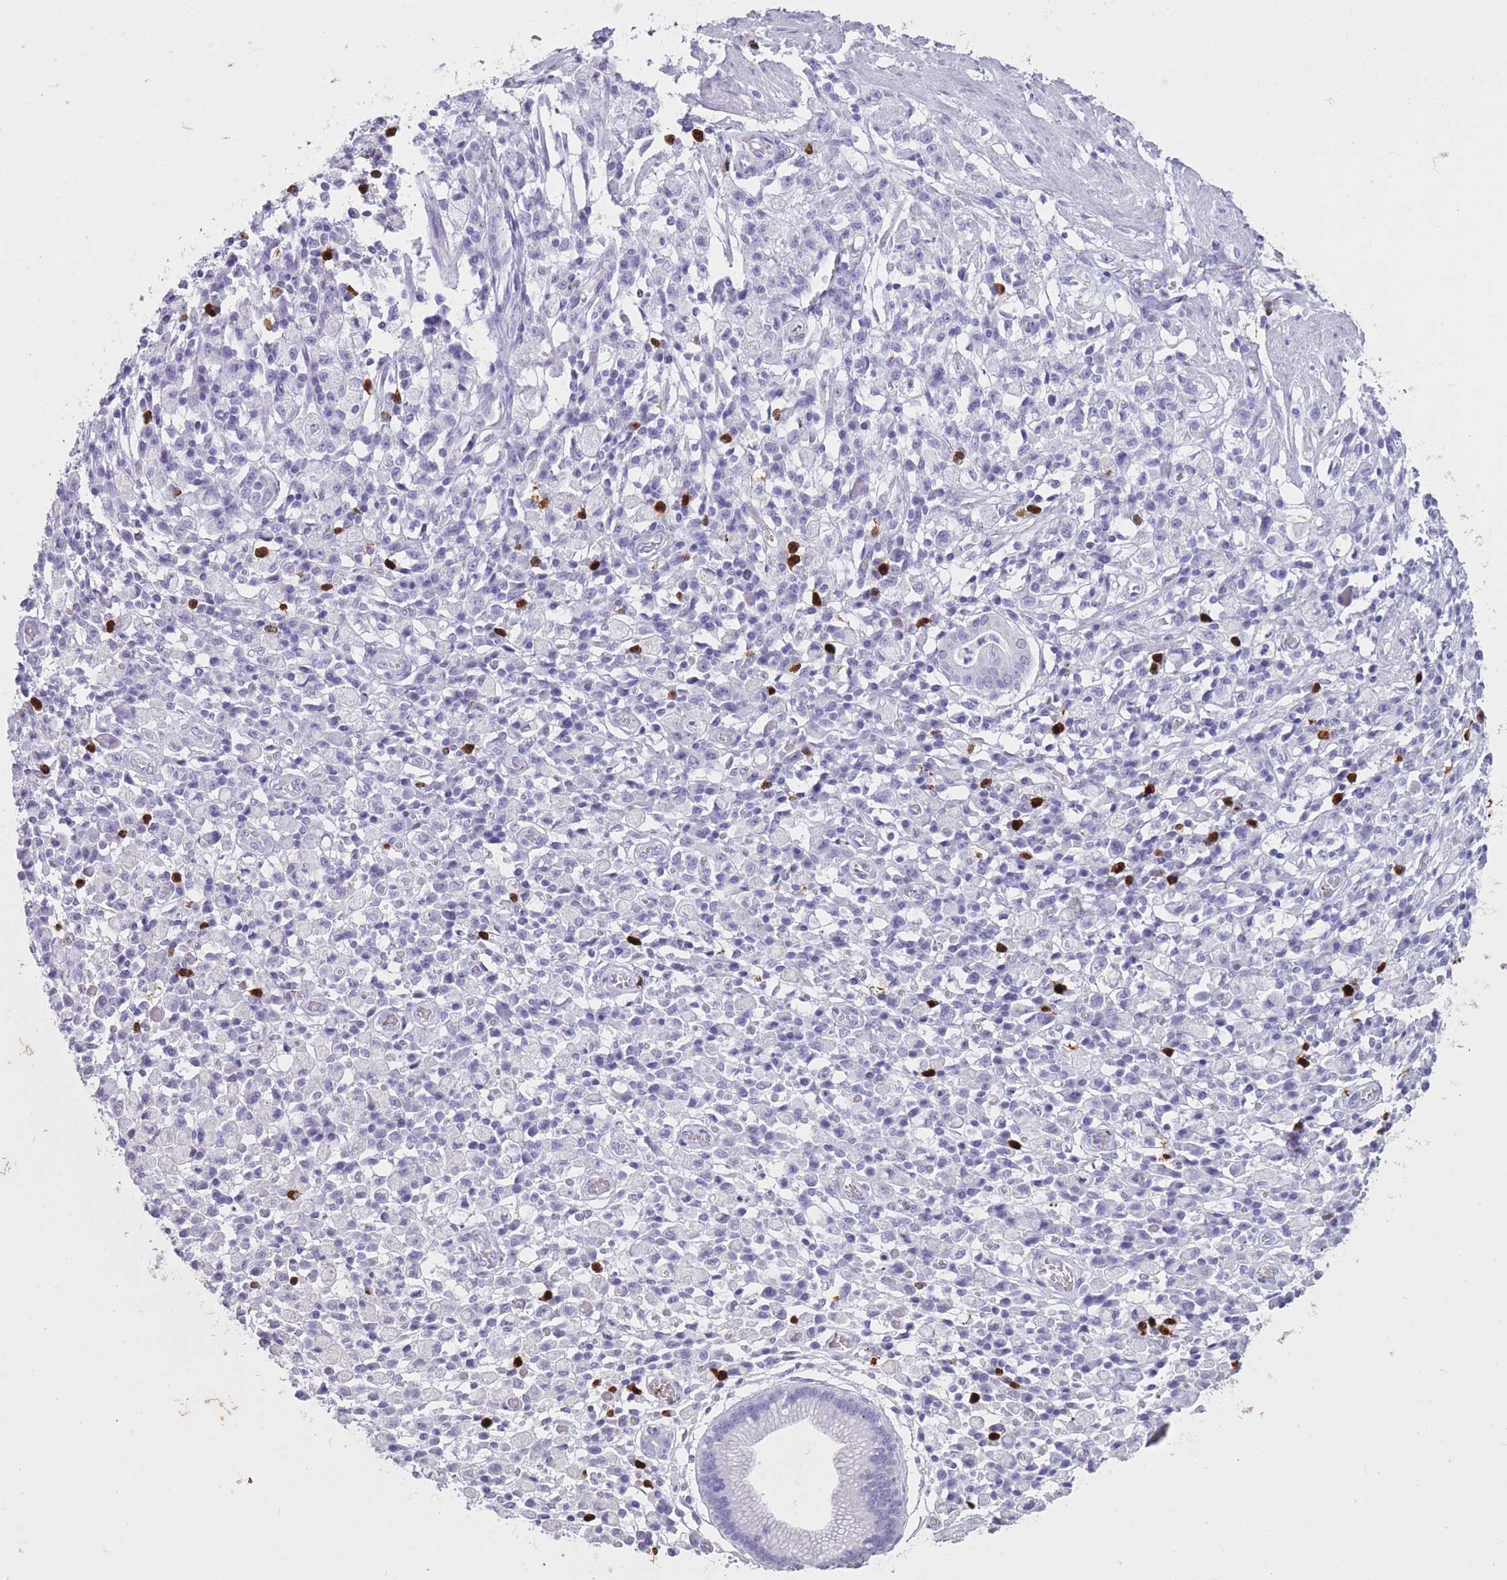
{"staining": {"intensity": "negative", "quantity": "none", "location": "none"}, "tissue": "stomach cancer", "cell_type": "Tumor cells", "image_type": "cancer", "snomed": [{"axis": "morphology", "description": "Adenocarcinoma, NOS"}, {"axis": "topography", "description": "Stomach"}], "caption": "Immunohistochemistry (IHC) photomicrograph of neoplastic tissue: stomach adenocarcinoma stained with DAB displays no significant protein staining in tumor cells.", "gene": "OR4F21", "patient": {"sex": "male", "age": 77}}